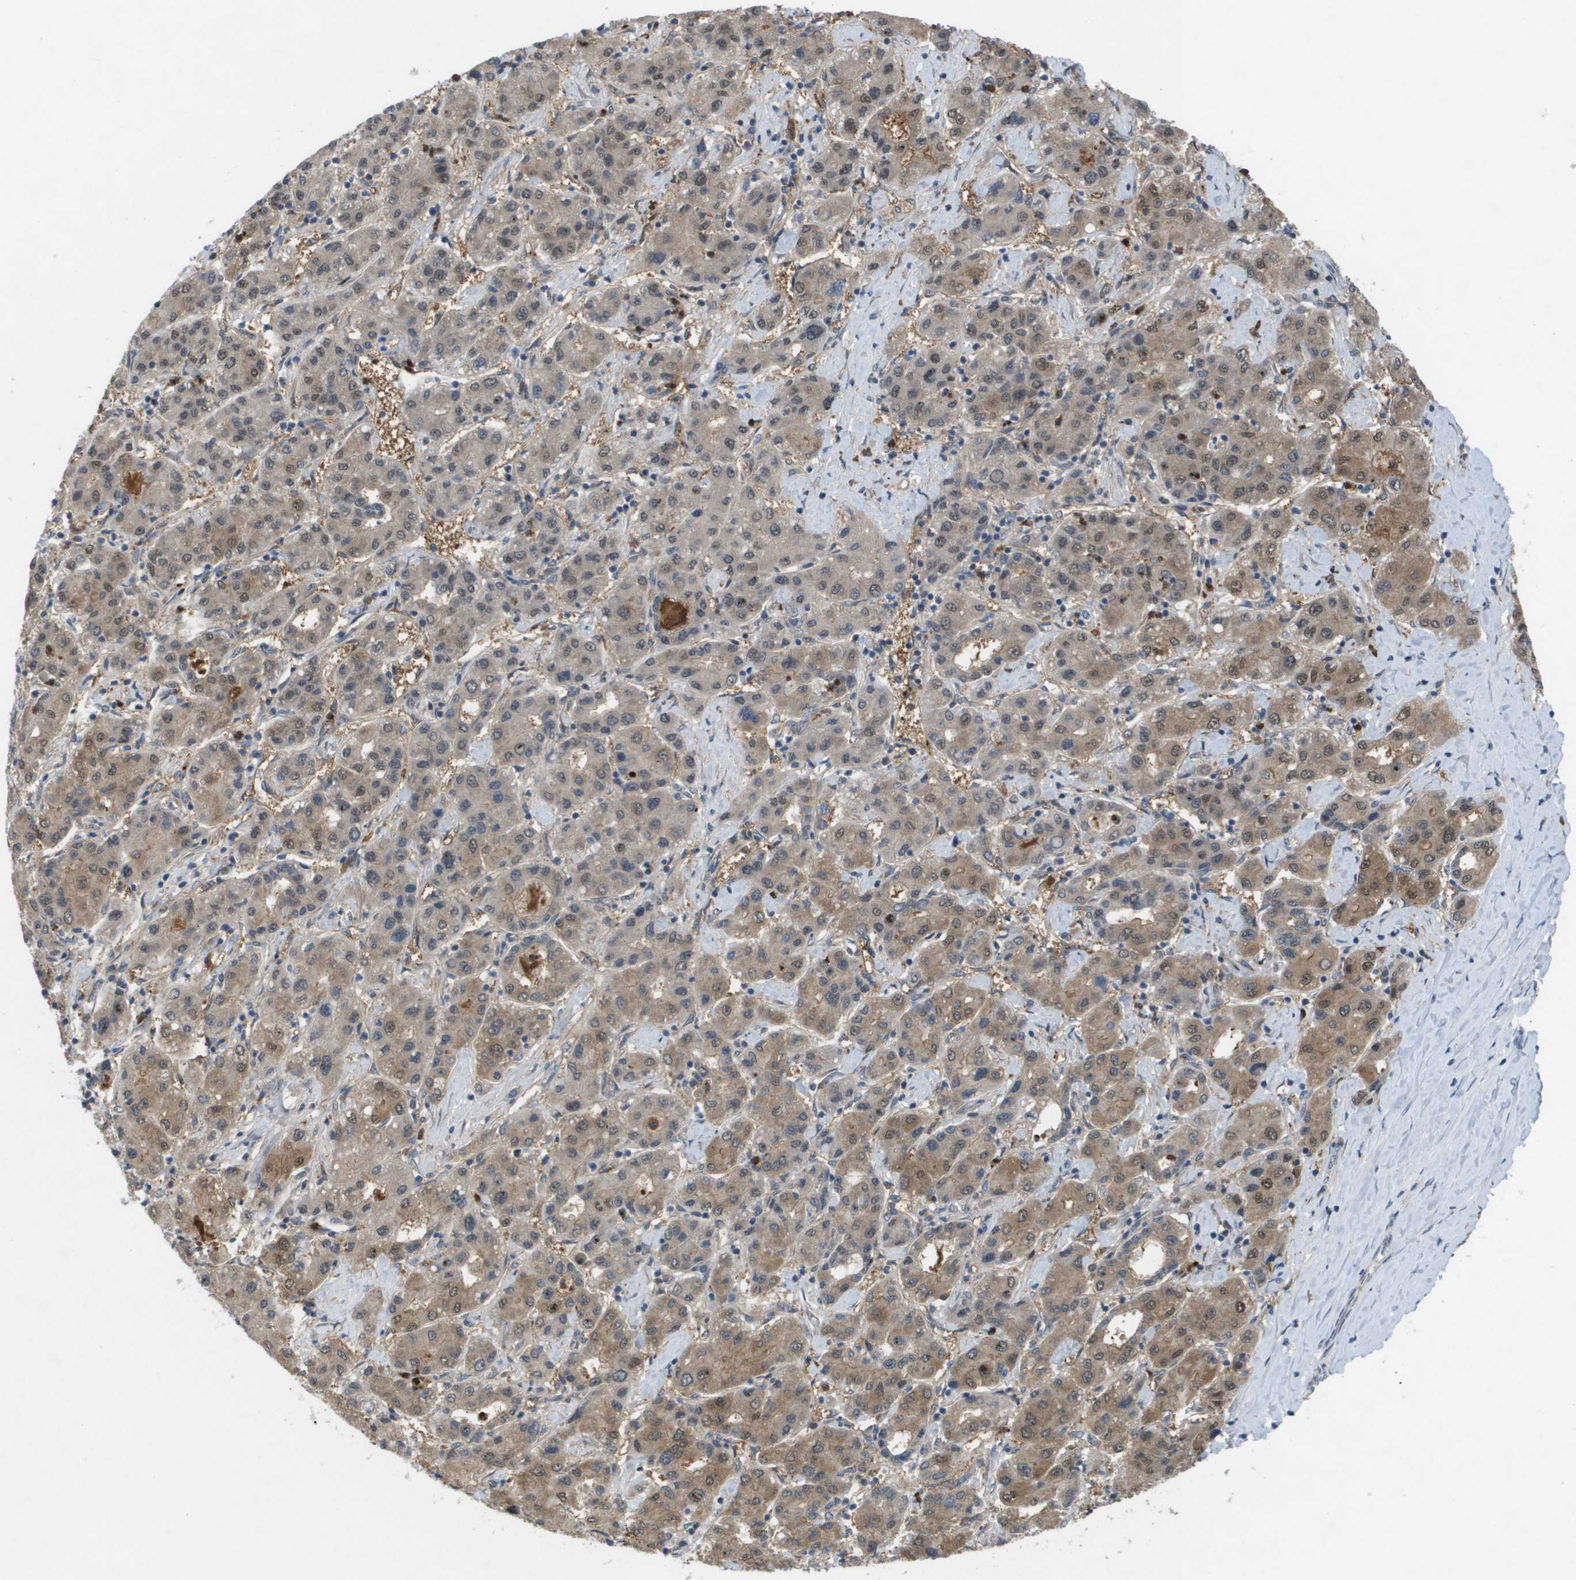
{"staining": {"intensity": "moderate", "quantity": ">75%", "location": "cytoplasmic/membranous,nuclear"}, "tissue": "liver cancer", "cell_type": "Tumor cells", "image_type": "cancer", "snomed": [{"axis": "morphology", "description": "Carcinoma, Hepatocellular, NOS"}, {"axis": "topography", "description": "Liver"}], "caption": "This is a micrograph of immunohistochemistry staining of hepatocellular carcinoma (liver), which shows moderate positivity in the cytoplasmic/membranous and nuclear of tumor cells.", "gene": "PALD1", "patient": {"sex": "male", "age": 65}}